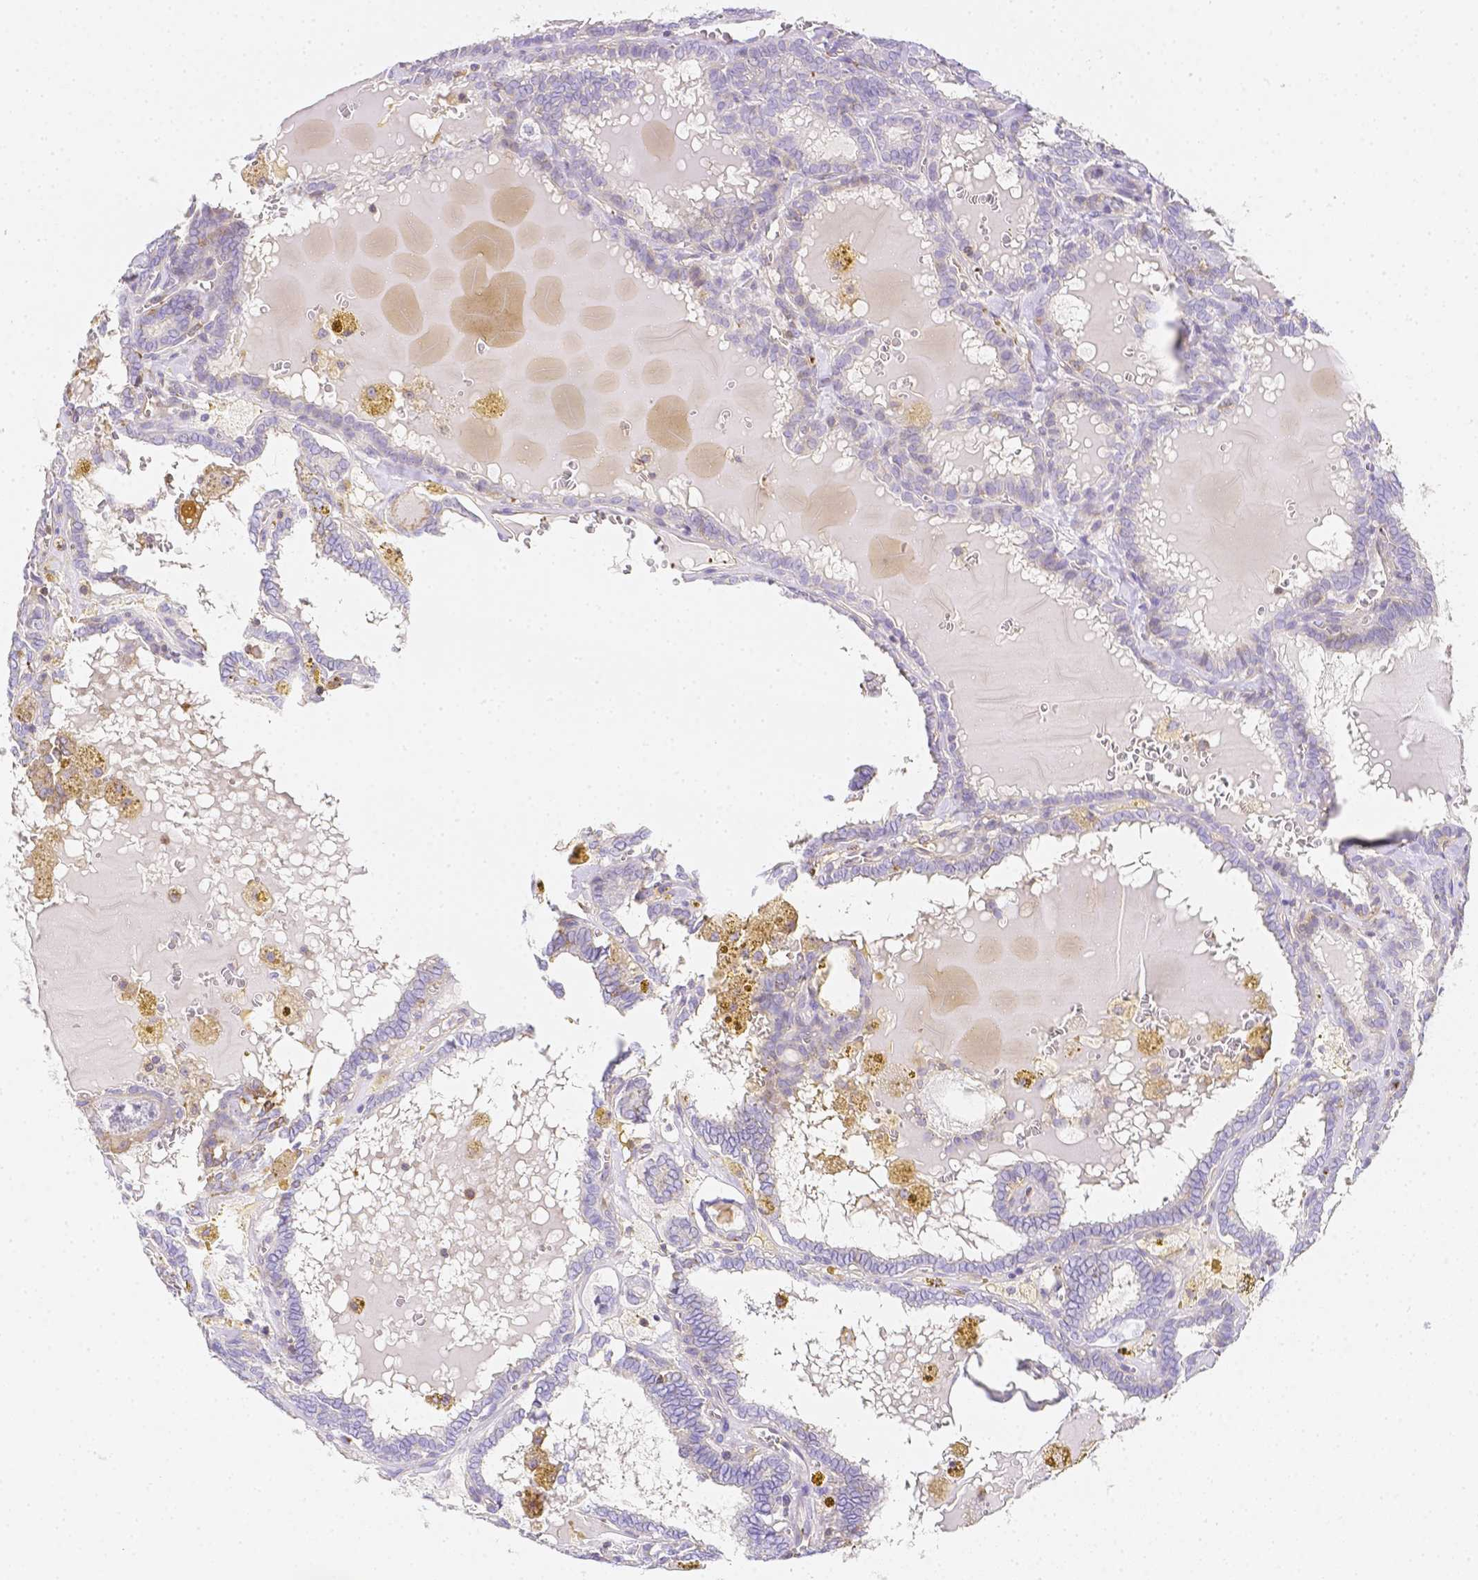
{"staining": {"intensity": "negative", "quantity": "none", "location": "none"}, "tissue": "thyroid cancer", "cell_type": "Tumor cells", "image_type": "cancer", "snomed": [{"axis": "morphology", "description": "Papillary adenocarcinoma, NOS"}, {"axis": "topography", "description": "Thyroid gland"}], "caption": "This is an immunohistochemistry (IHC) image of papillary adenocarcinoma (thyroid). There is no positivity in tumor cells.", "gene": "ASAH2", "patient": {"sex": "female", "age": 39}}